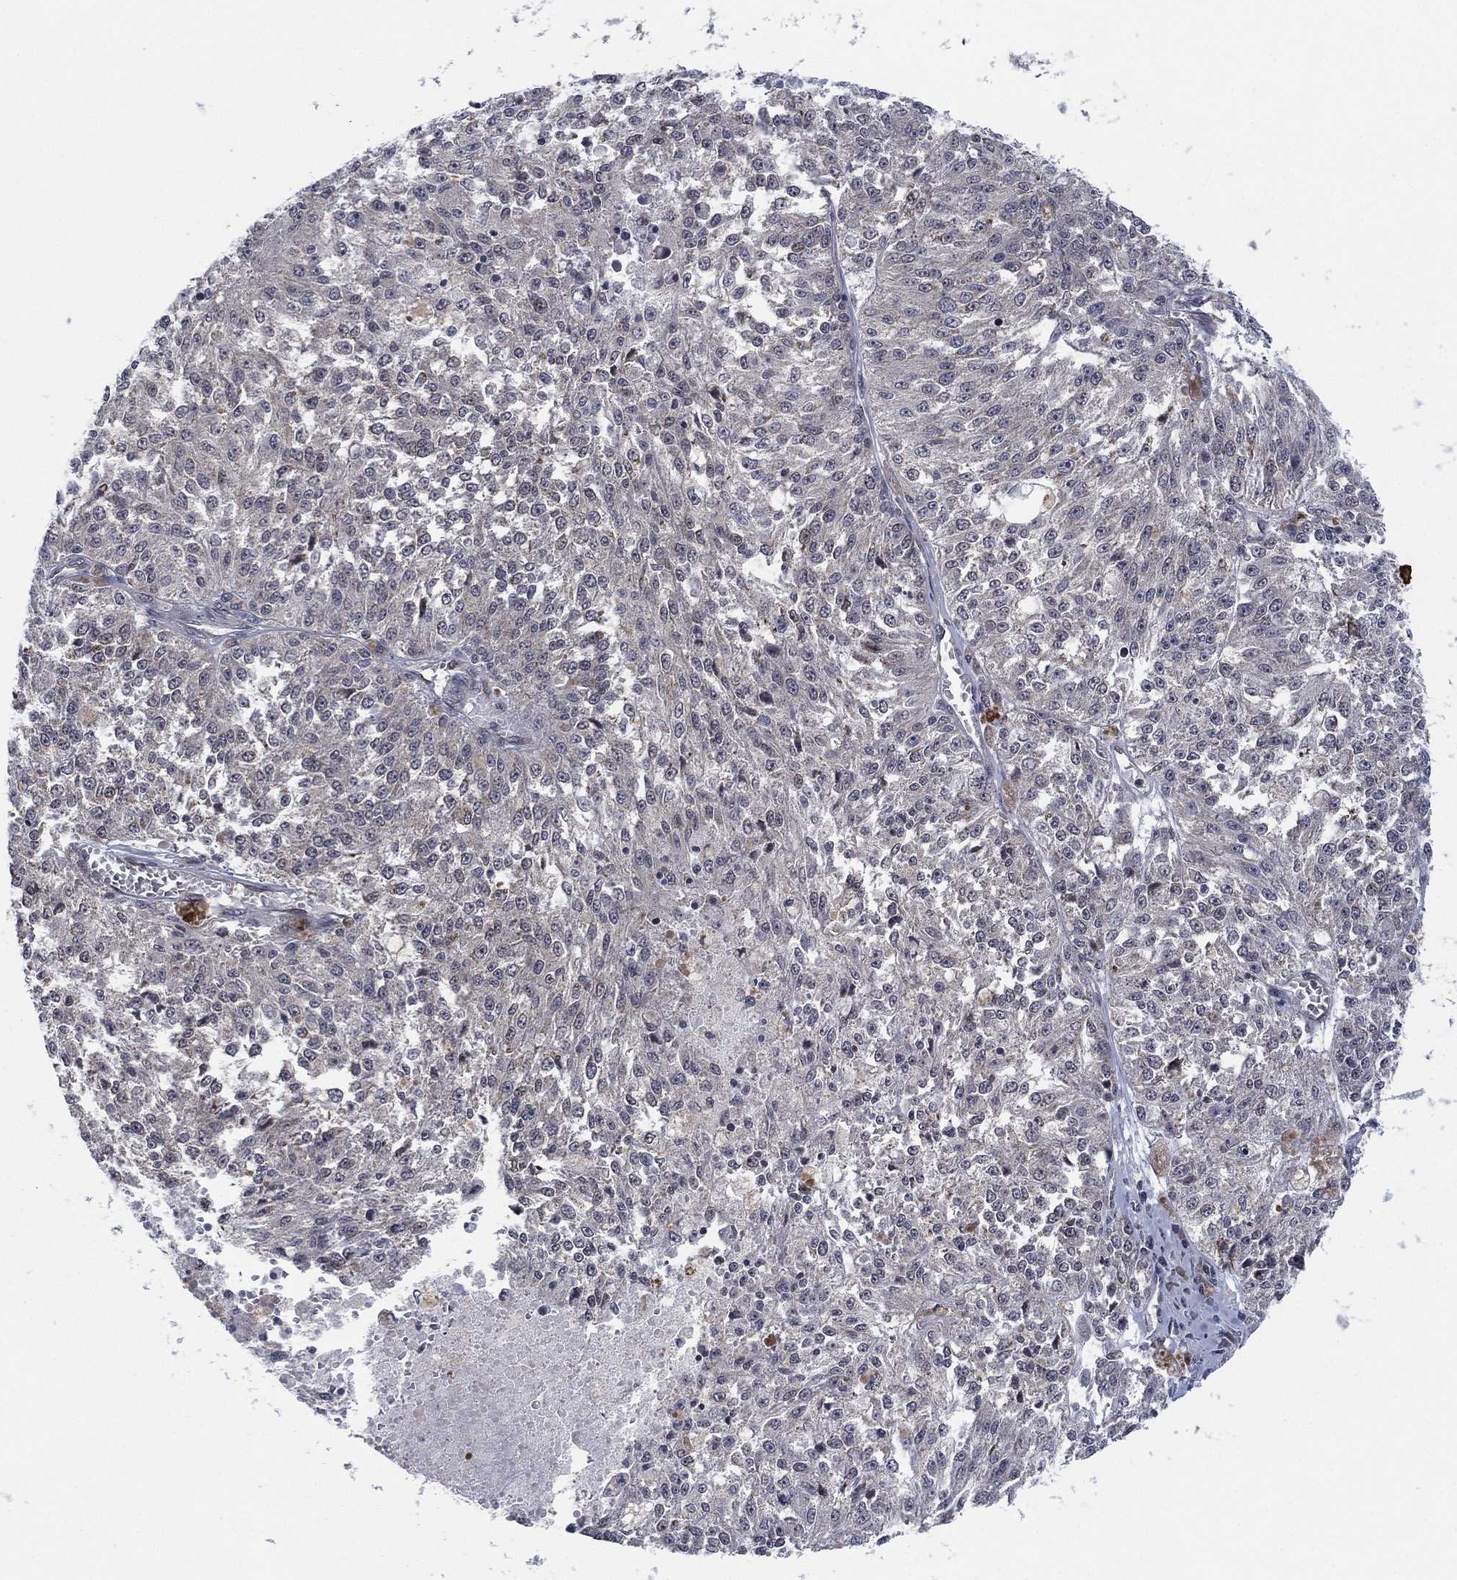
{"staining": {"intensity": "negative", "quantity": "none", "location": "none"}, "tissue": "melanoma", "cell_type": "Tumor cells", "image_type": "cancer", "snomed": [{"axis": "morphology", "description": "Malignant melanoma, Metastatic site"}, {"axis": "topography", "description": "Lymph node"}], "caption": "Photomicrograph shows no protein positivity in tumor cells of melanoma tissue. (Brightfield microscopy of DAB IHC at high magnification).", "gene": "TMCO1", "patient": {"sex": "female", "age": 64}}